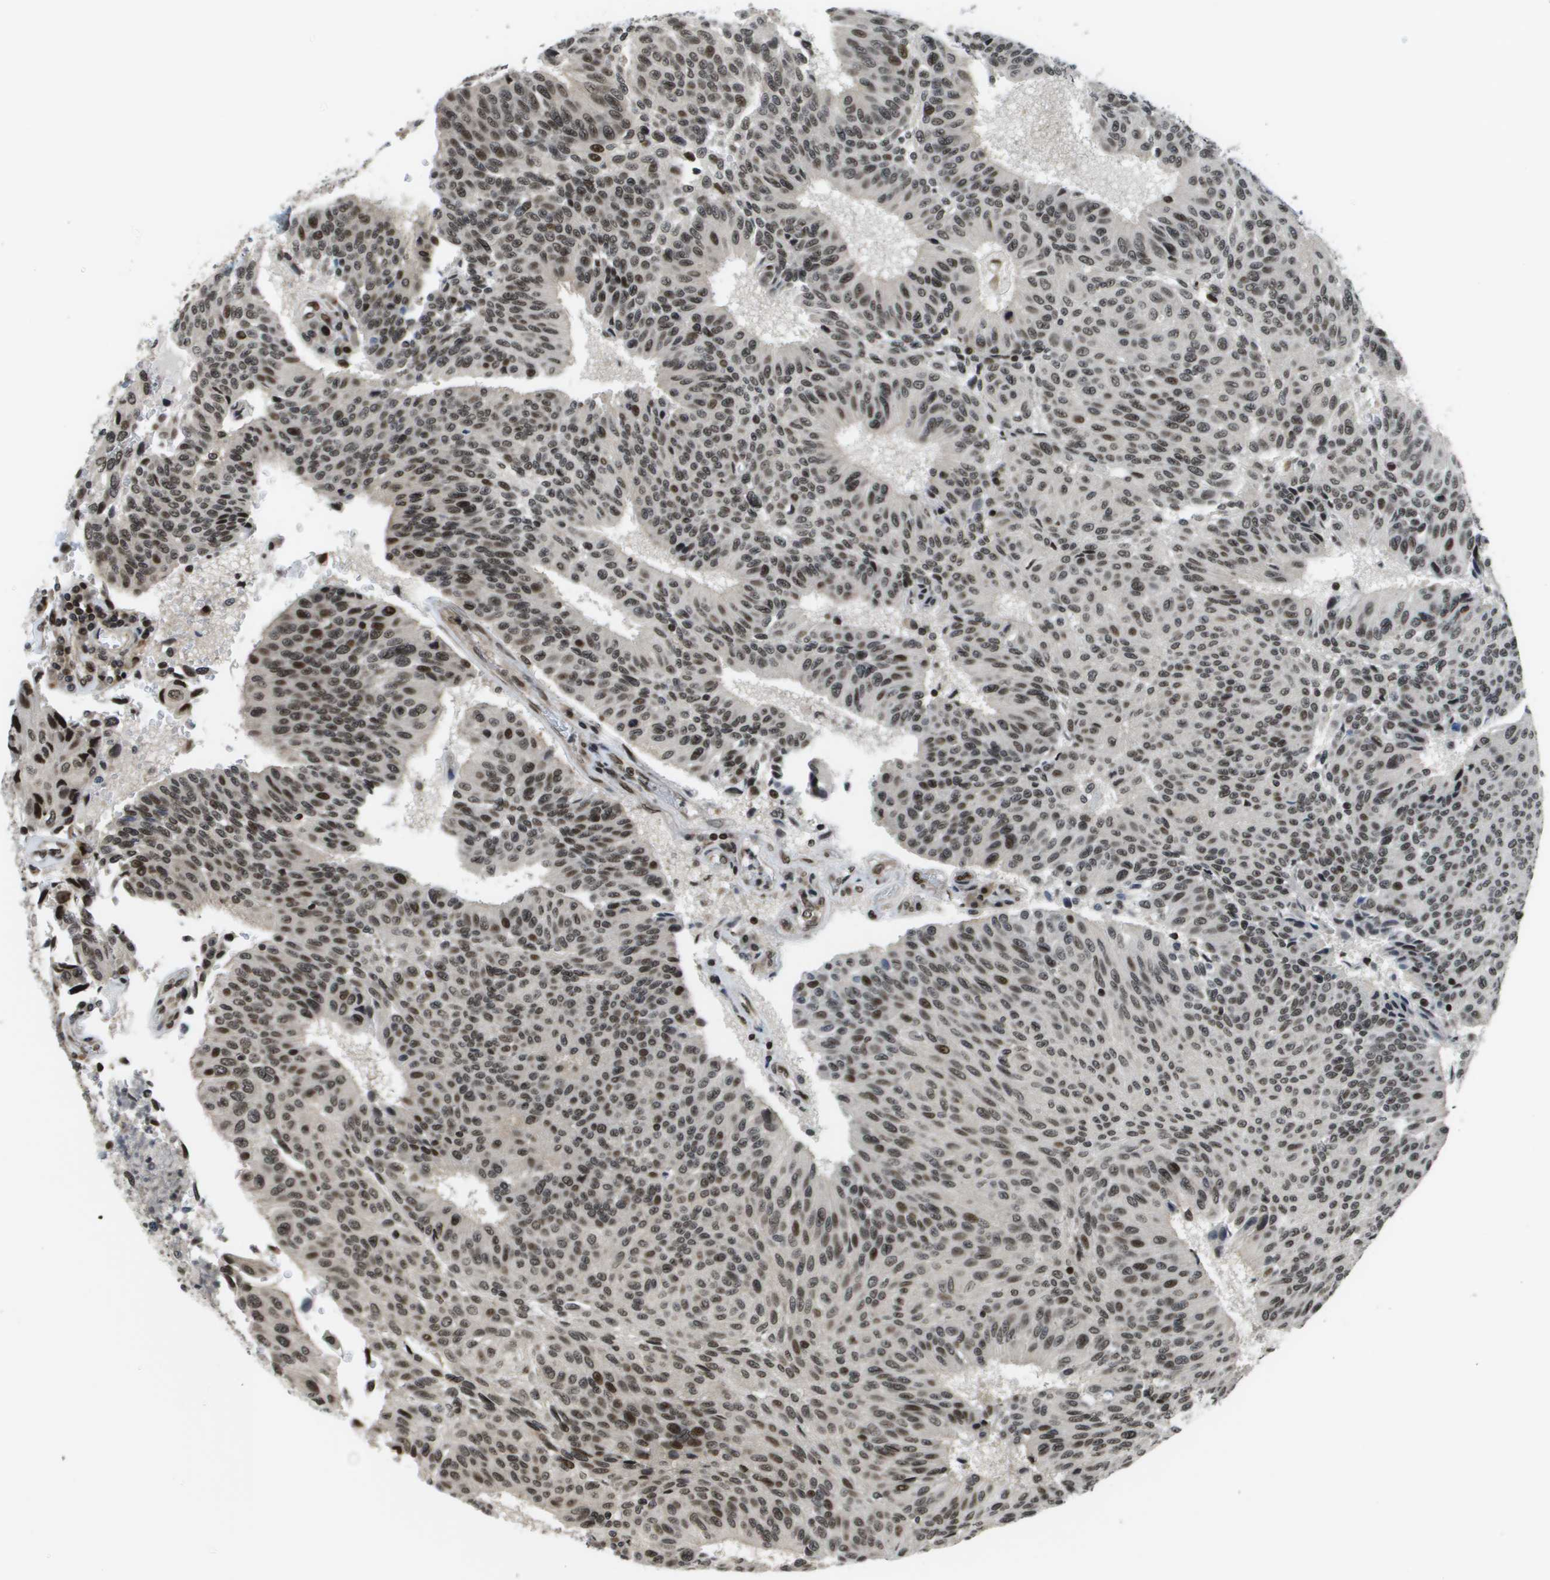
{"staining": {"intensity": "moderate", "quantity": ">75%", "location": "nuclear"}, "tissue": "urothelial cancer", "cell_type": "Tumor cells", "image_type": "cancer", "snomed": [{"axis": "morphology", "description": "Urothelial carcinoma, High grade"}, {"axis": "topography", "description": "Urinary bladder"}], "caption": "Protein expression analysis of human urothelial carcinoma (high-grade) reveals moderate nuclear staining in approximately >75% of tumor cells. (DAB (3,3'-diaminobenzidine) IHC, brown staining for protein, blue staining for nuclei).", "gene": "RECQL4", "patient": {"sex": "male", "age": 66}}